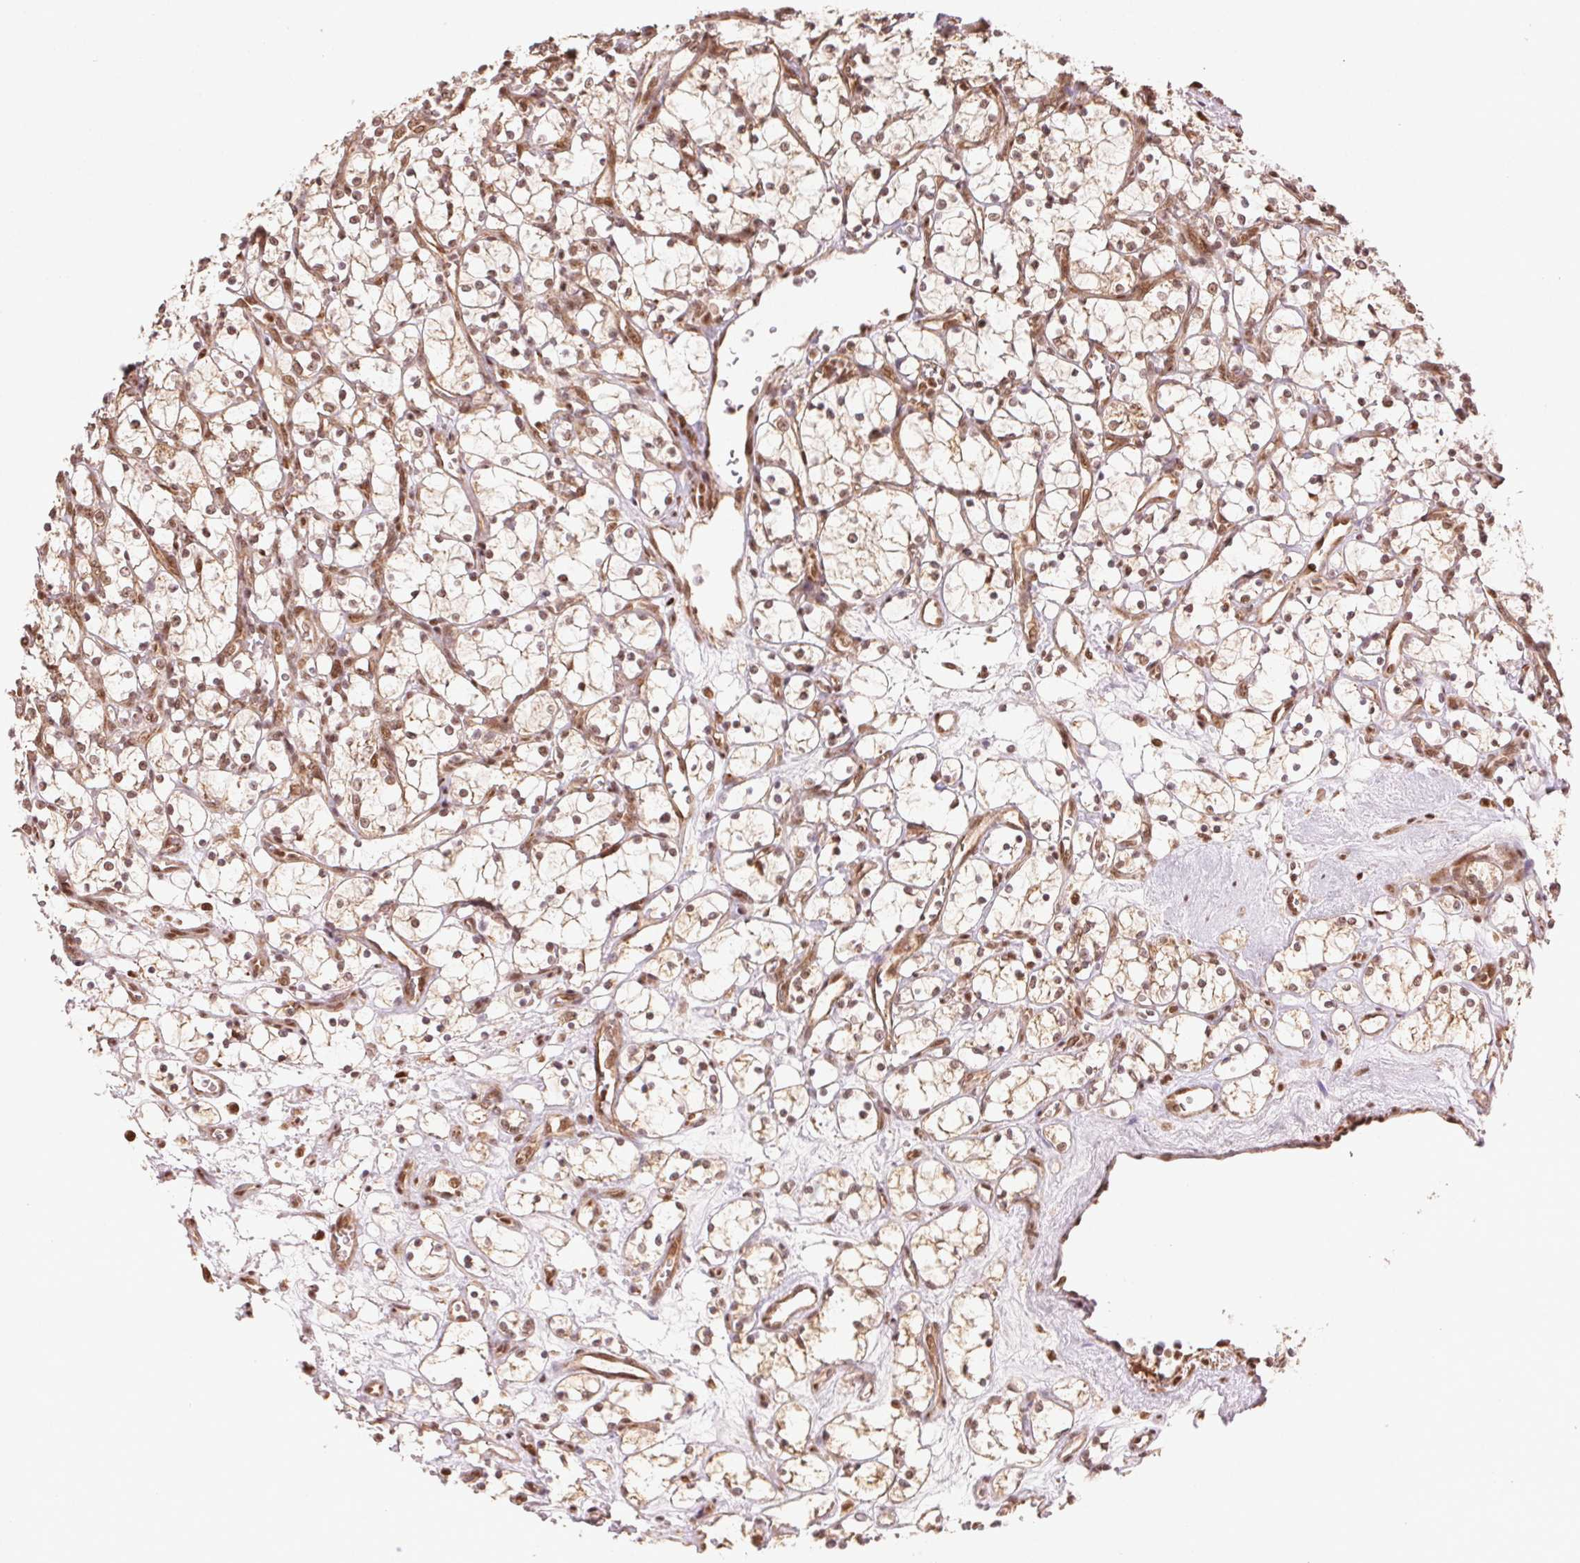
{"staining": {"intensity": "weak", "quantity": ">75%", "location": "cytoplasmic/membranous,nuclear"}, "tissue": "renal cancer", "cell_type": "Tumor cells", "image_type": "cancer", "snomed": [{"axis": "morphology", "description": "Adenocarcinoma, NOS"}, {"axis": "topography", "description": "Kidney"}], "caption": "Human renal adenocarcinoma stained with a protein marker shows weak staining in tumor cells.", "gene": "TREML4", "patient": {"sex": "female", "age": 69}}